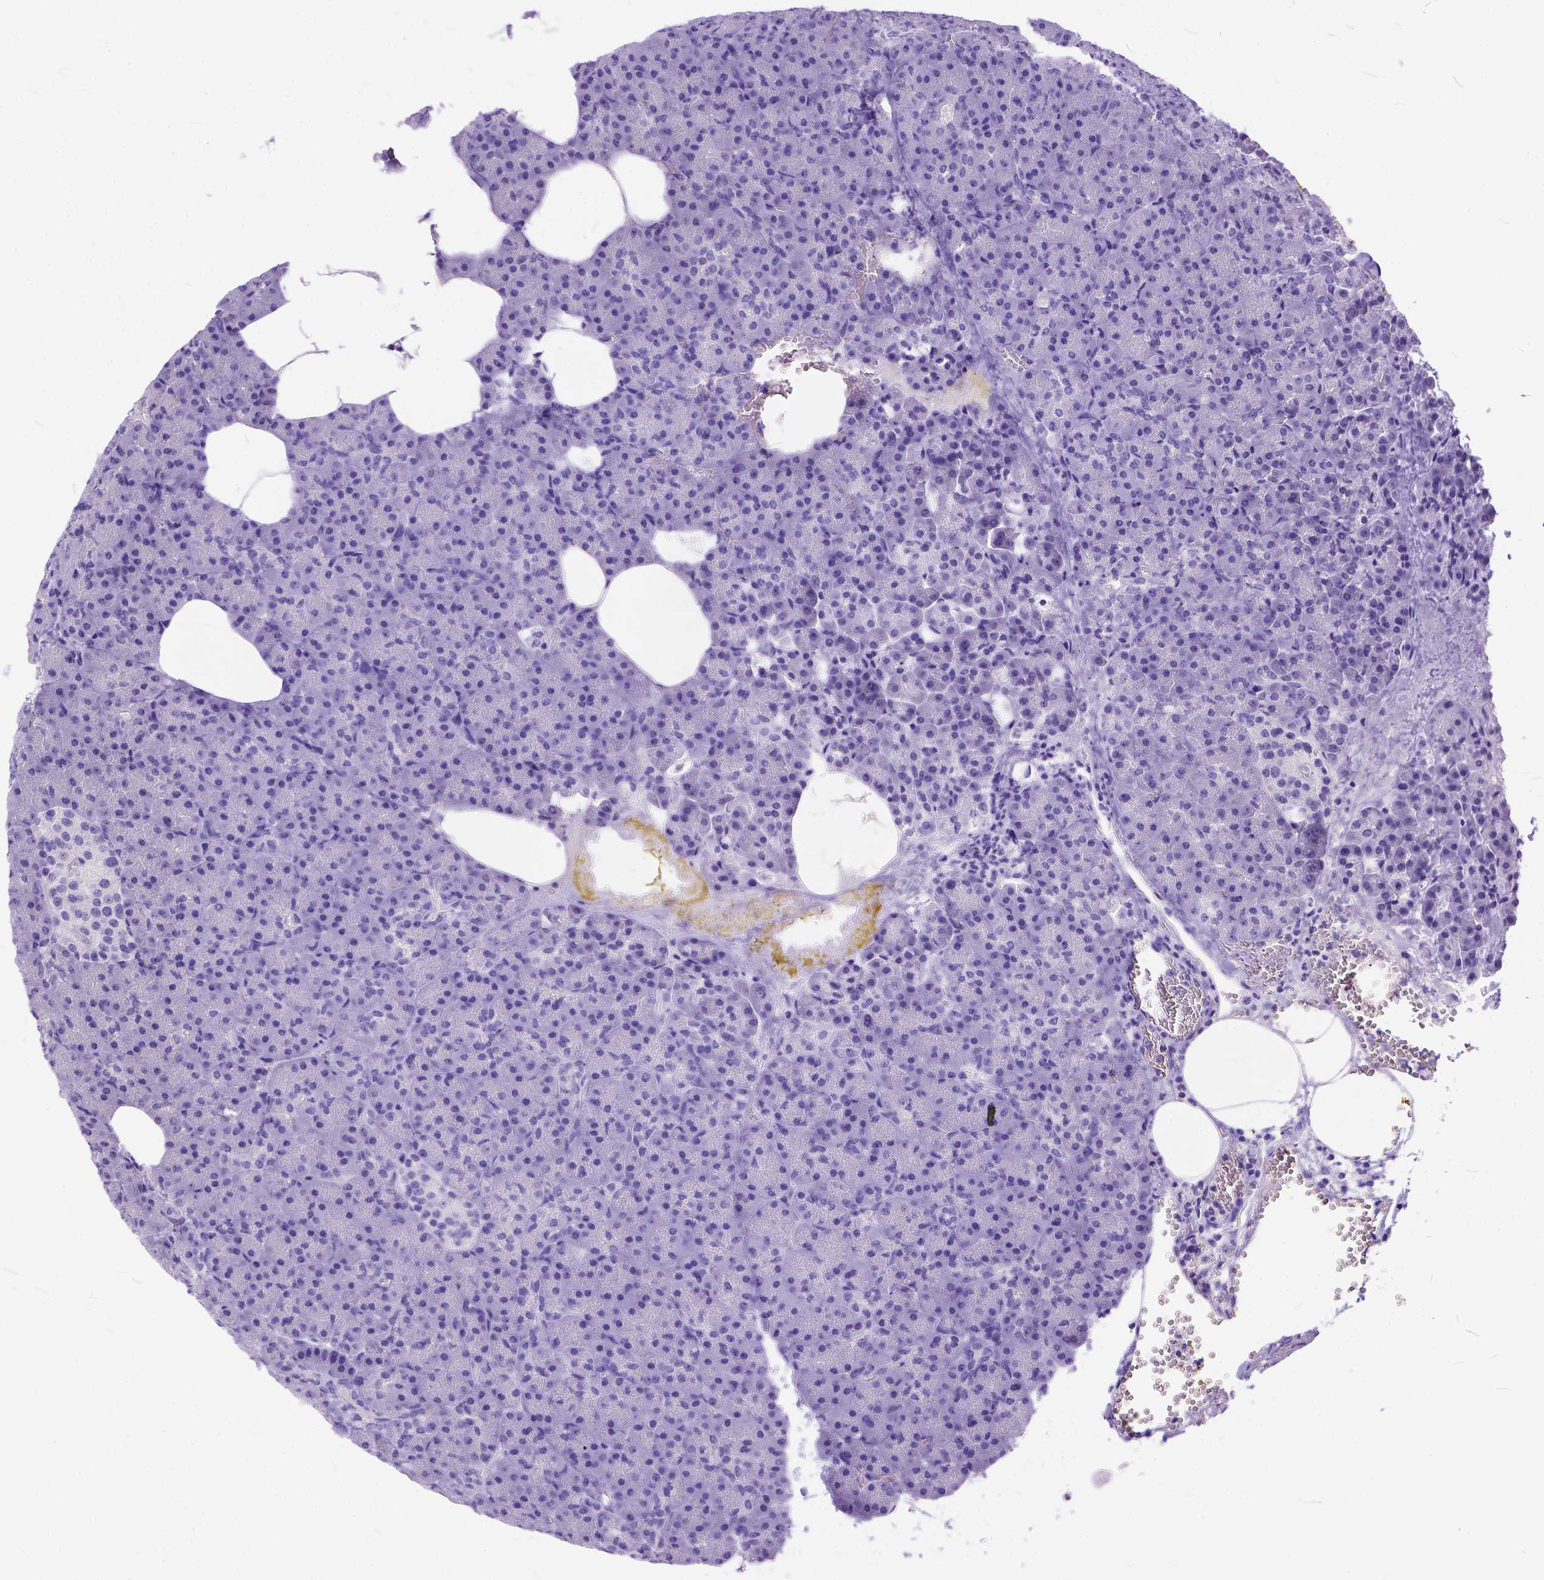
{"staining": {"intensity": "negative", "quantity": "none", "location": "none"}, "tissue": "pancreas", "cell_type": "Exocrine glandular cells", "image_type": "normal", "snomed": [{"axis": "morphology", "description": "Normal tissue, NOS"}, {"axis": "topography", "description": "Pancreas"}], "caption": "An immunohistochemistry (IHC) photomicrograph of unremarkable pancreas is shown. There is no staining in exocrine glandular cells of pancreas.", "gene": "C1QTNF3", "patient": {"sex": "female", "age": 74}}